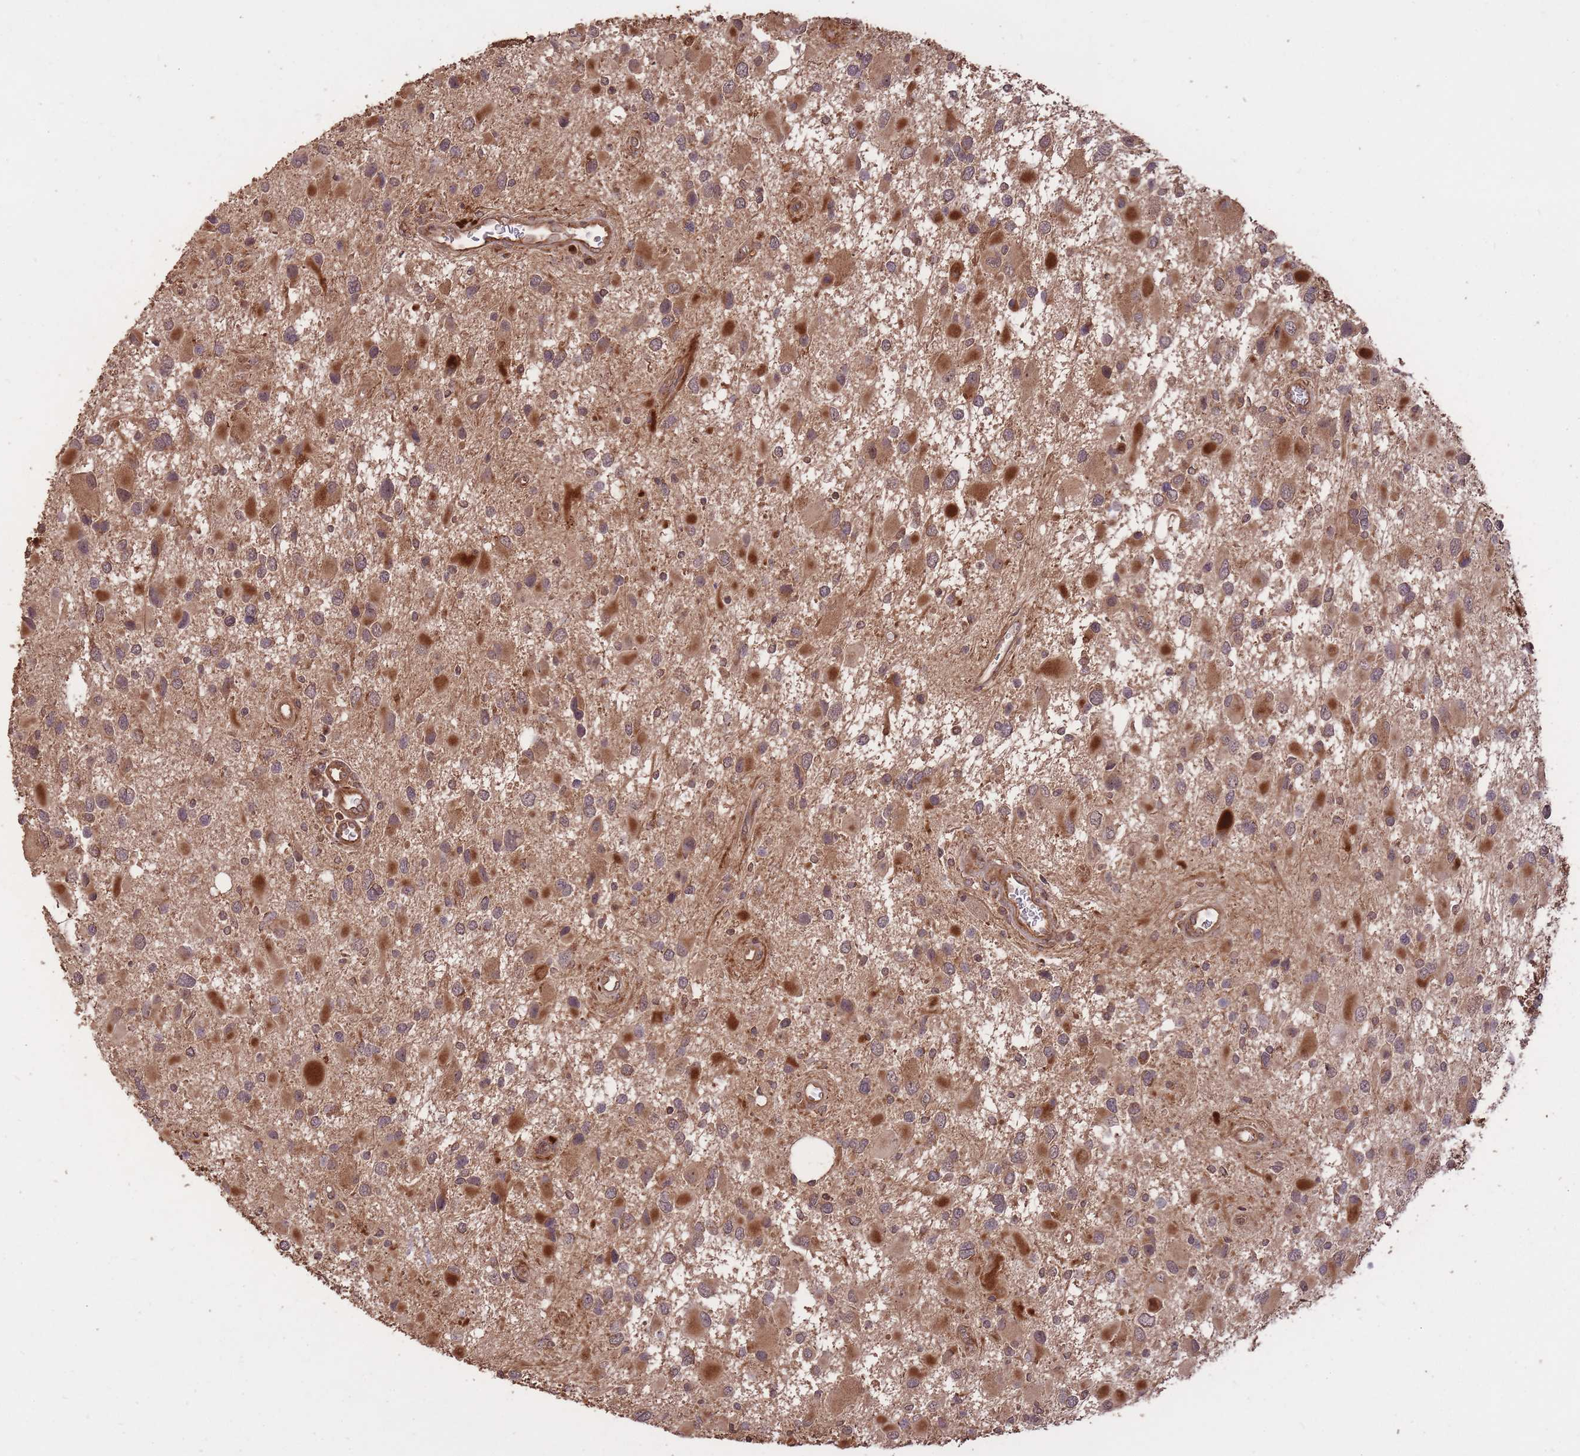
{"staining": {"intensity": "strong", "quantity": ">75%", "location": "cytoplasmic/membranous"}, "tissue": "glioma", "cell_type": "Tumor cells", "image_type": "cancer", "snomed": [{"axis": "morphology", "description": "Glioma, malignant, High grade"}, {"axis": "topography", "description": "Brain"}], "caption": "This image shows IHC staining of glioma, with high strong cytoplasmic/membranous expression in about >75% of tumor cells.", "gene": "ERBB3", "patient": {"sex": "male", "age": 53}}